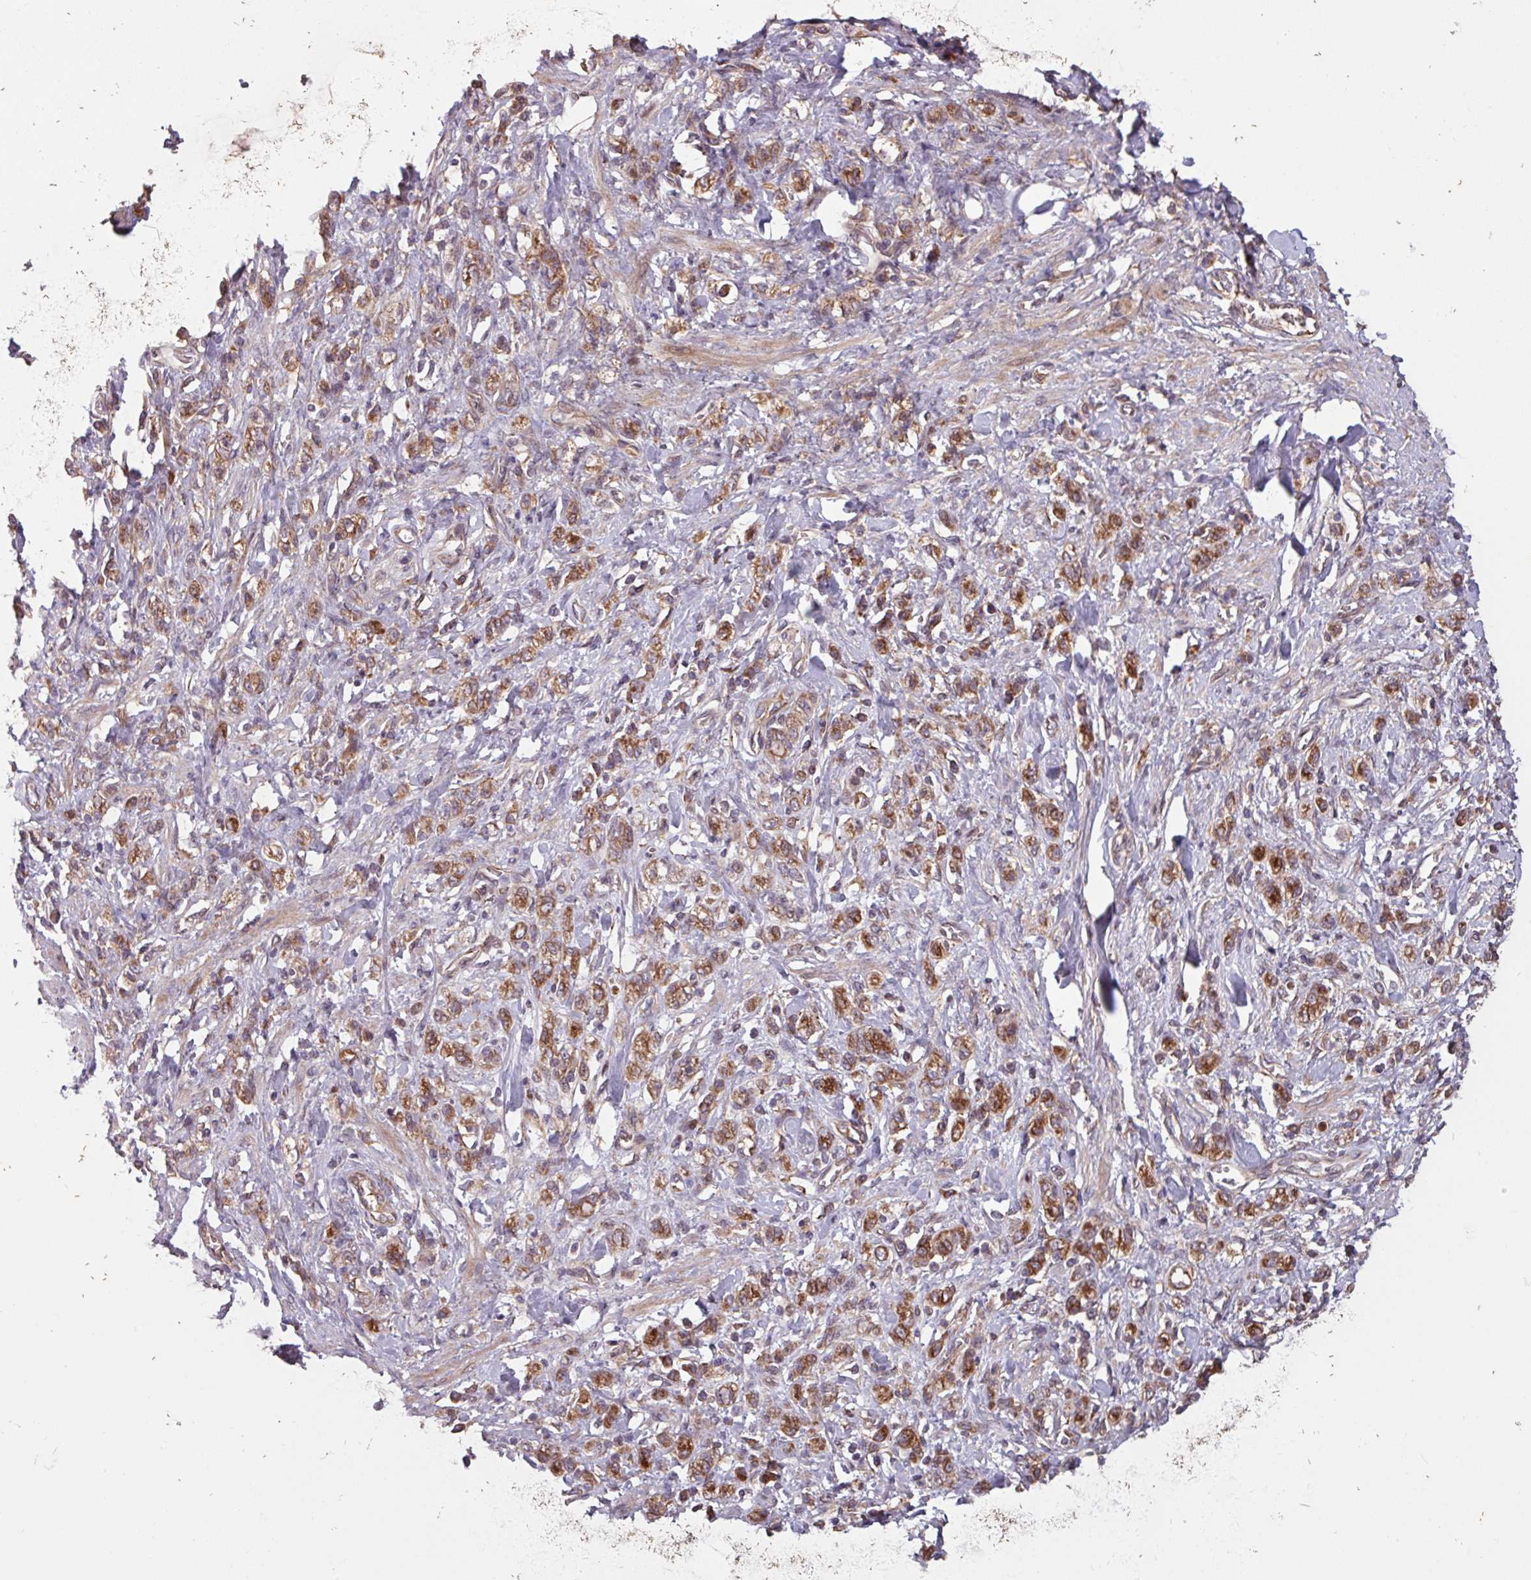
{"staining": {"intensity": "strong", "quantity": ">75%", "location": "cytoplasmic/membranous"}, "tissue": "stomach cancer", "cell_type": "Tumor cells", "image_type": "cancer", "snomed": [{"axis": "morphology", "description": "Adenocarcinoma, NOS"}, {"axis": "topography", "description": "Stomach"}], "caption": "High-magnification brightfield microscopy of stomach adenocarcinoma stained with DAB (brown) and counterstained with hematoxylin (blue). tumor cells exhibit strong cytoplasmic/membranous staining is identified in about>75% of cells.", "gene": "TMEM88", "patient": {"sex": "male", "age": 77}}